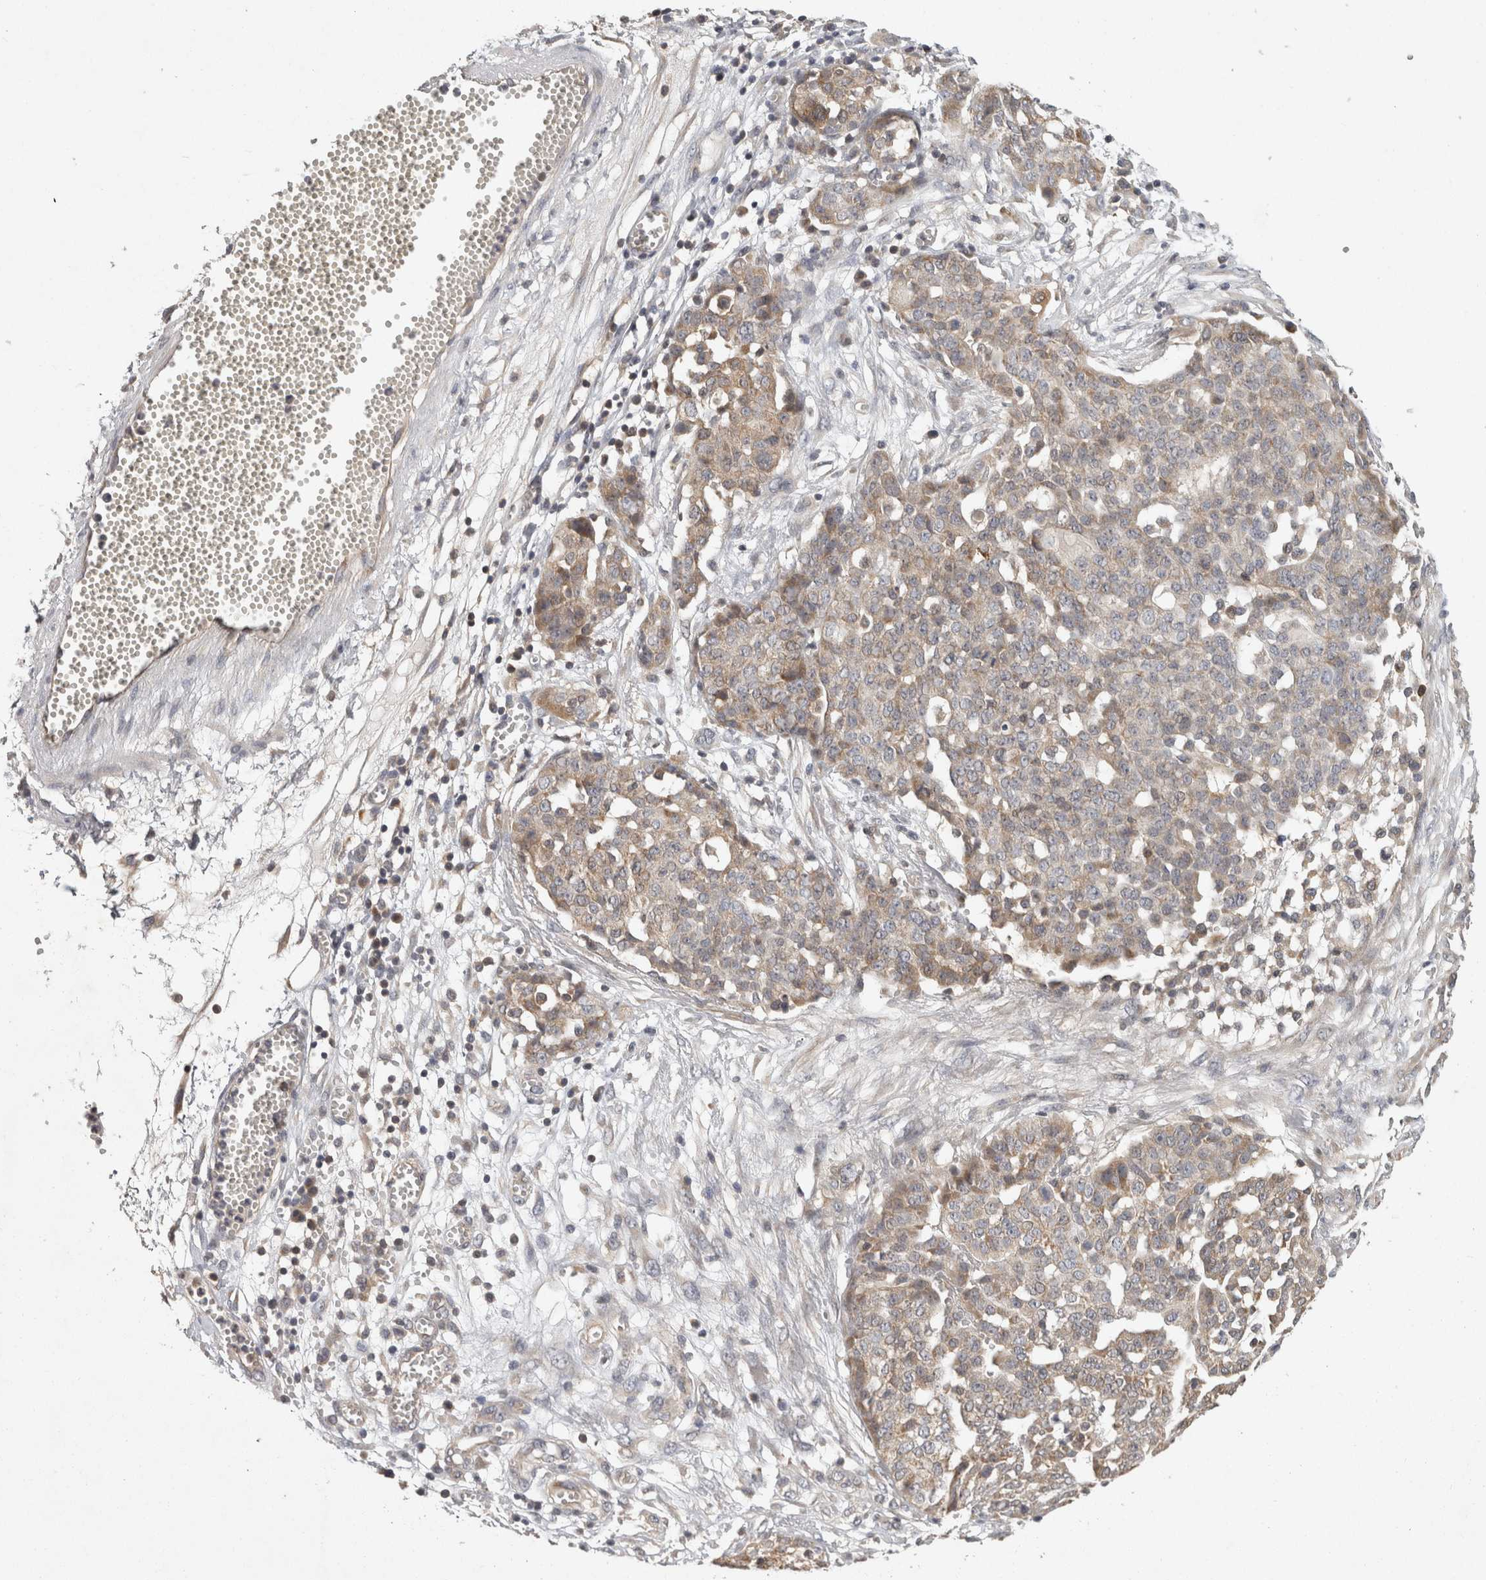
{"staining": {"intensity": "moderate", "quantity": "<25%", "location": "cytoplasmic/membranous"}, "tissue": "ovarian cancer", "cell_type": "Tumor cells", "image_type": "cancer", "snomed": [{"axis": "morphology", "description": "Cystadenocarcinoma, serous, NOS"}, {"axis": "topography", "description": "Soft tissue"}, {"axis": "topography", "description": "Ovary"}], "caption": "Approximately <25% of tumor cells in ovarian cancer exhibit moderate cytoplasmic/membranous protein staining as visualized by brown immunohistochemical staining.", "gene": "ACAT2", "patient": {"sex": "female", "age": 57}}